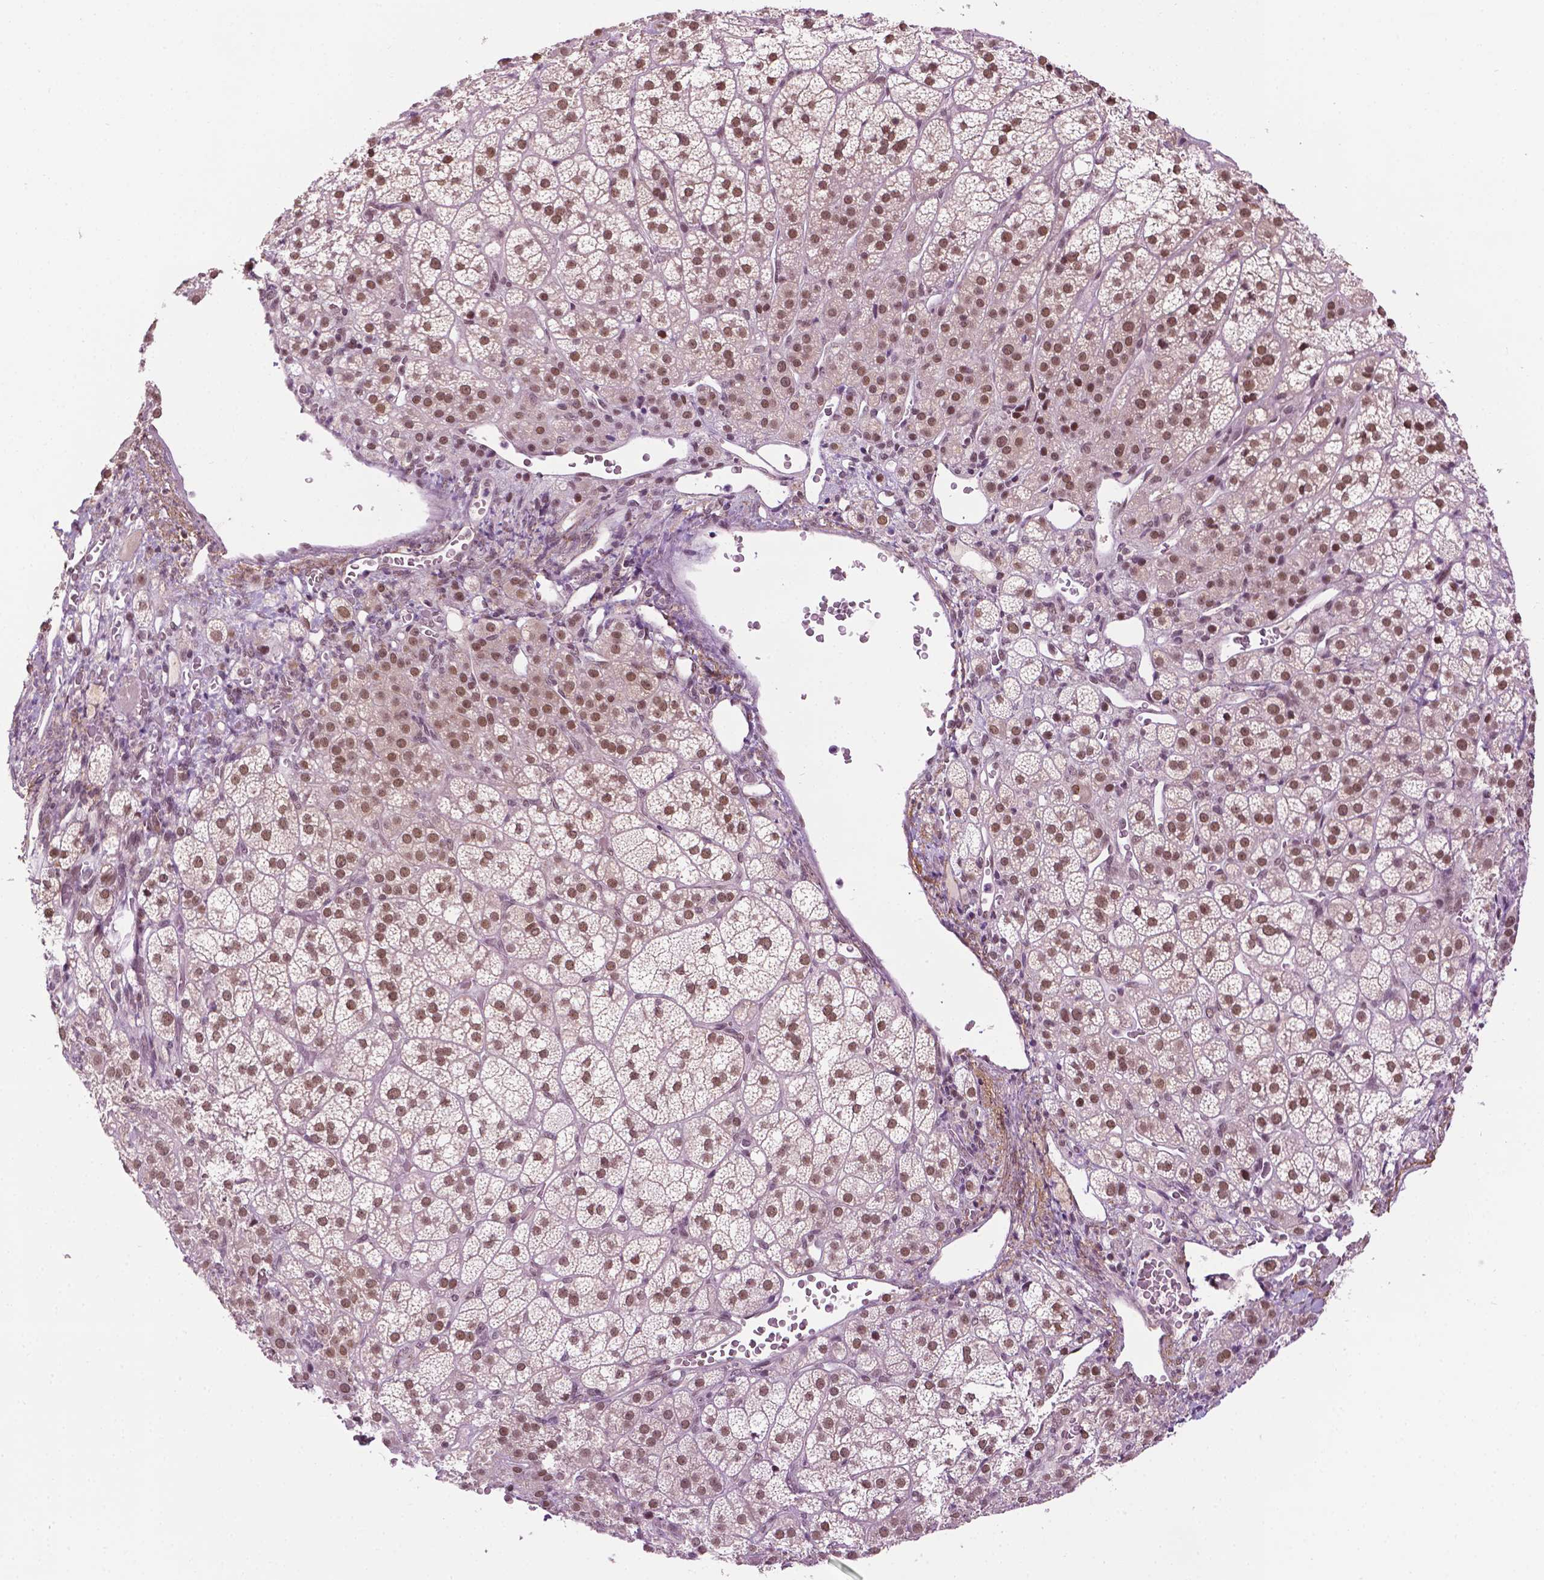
{"staining": {"intensity": "moderate", "quantity": ">75%", "location": "nuclear"}, "tissue": "adrenal gland", "cell_type": "Glandular cells", "image_type": "normal", "snomed": [{"axis": "morphology", "description": "Normal tissue, NOS"}, {"axis": "topography", "description": "Adrenal gland"}], "caption": "A micrograph of adrenal gland stained for a protein demonstrates moderate nuclear brown staining in glandular cells. (IHC, brightfield microscopy, high magnification).", "gene": "UBQLN4", "patient": {"sex": "female", "age": 60}}